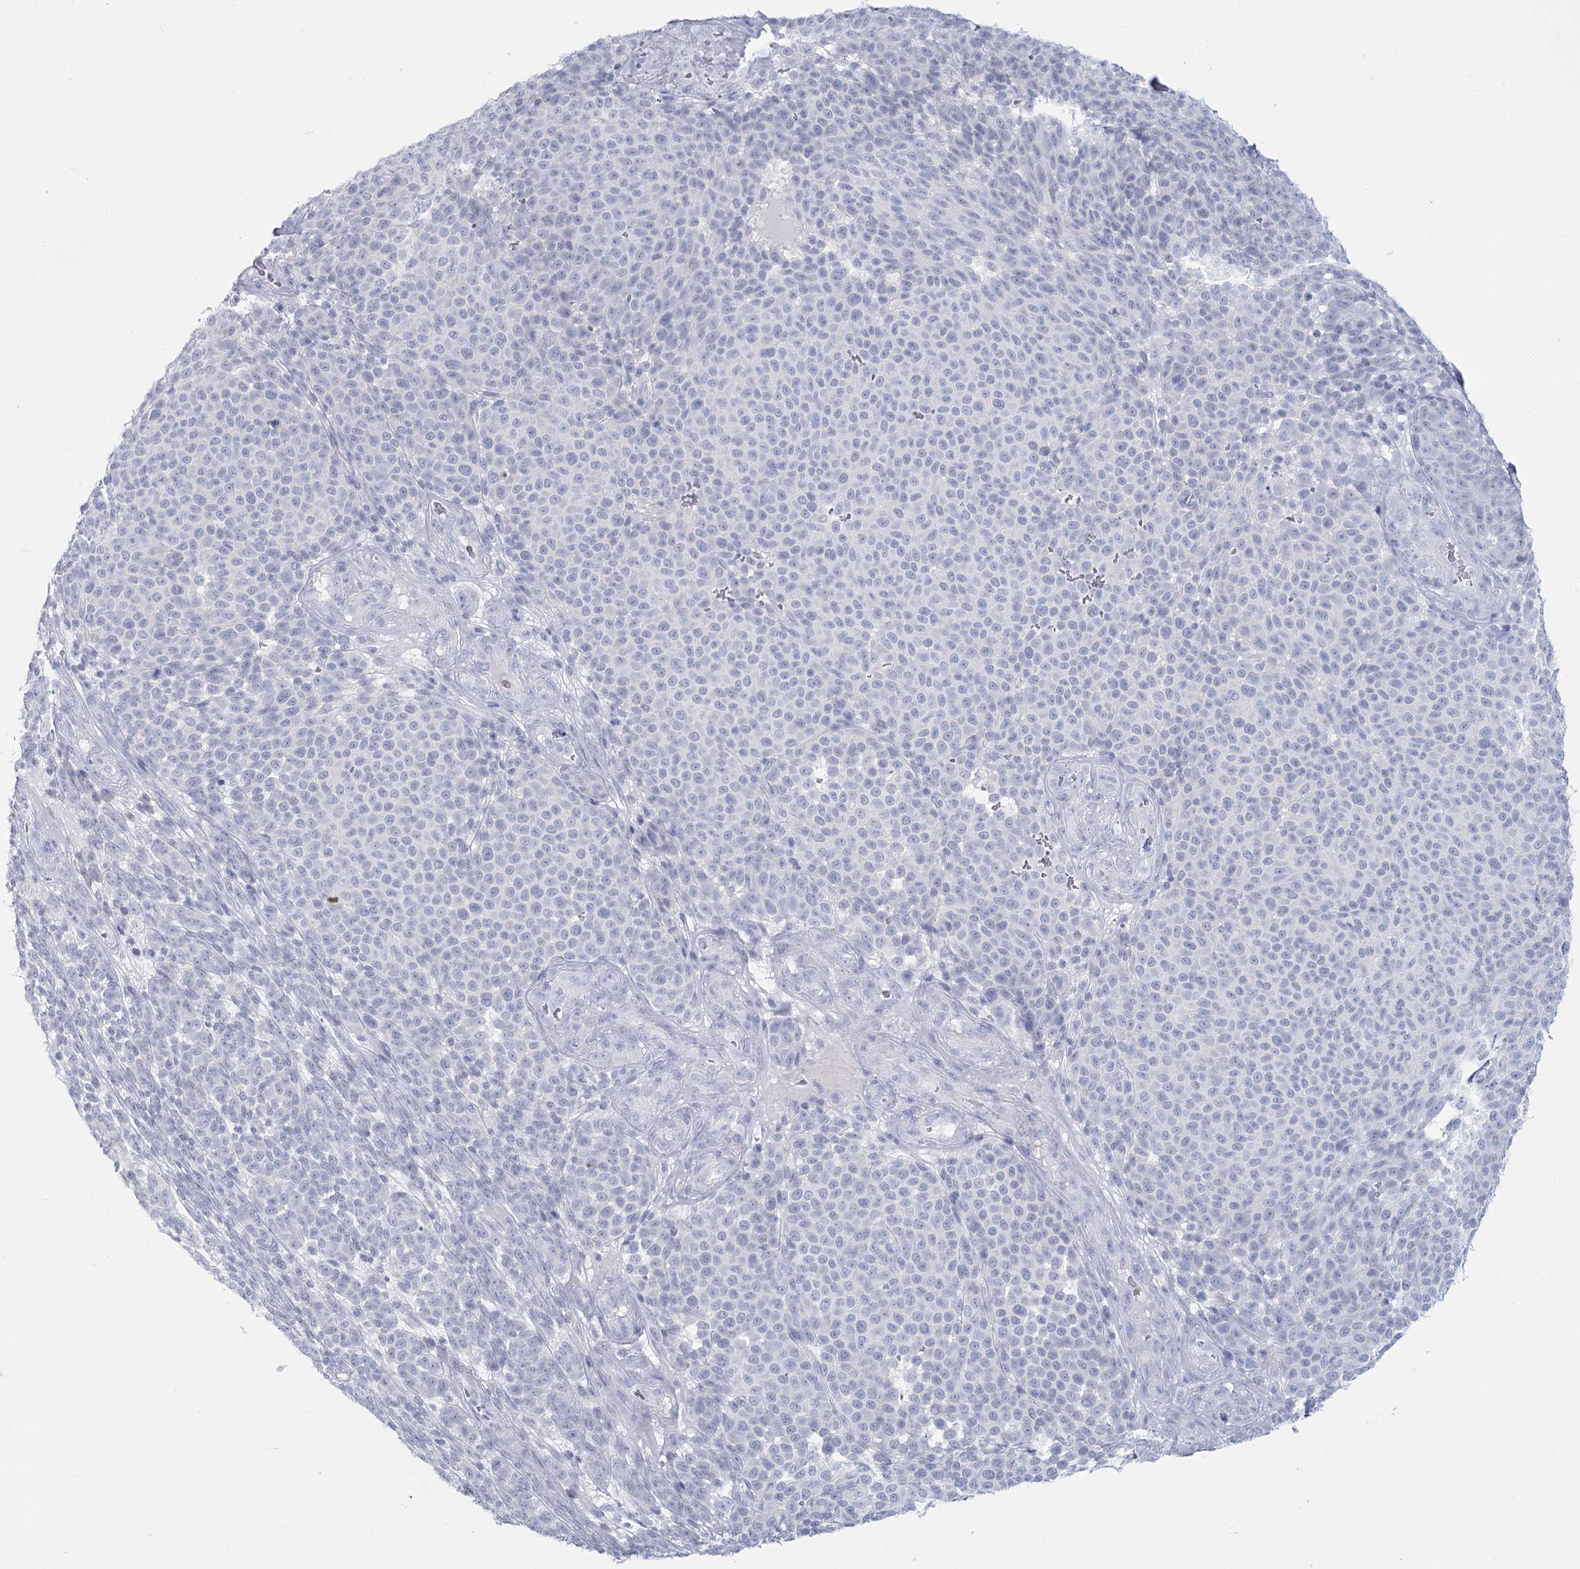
{"staining": {"intensity": "negative", "quantity": "none", "location": "none"}, "tissue": "melanoma", "cell_type": "Tumor cells", "image_type": "cancer", "snomed": [{"axis": "morphology", "description": "Malignant melanoma, NOS"}, {"axis": "topography", "description": "Skin"}], "caption": "The photomicrograph reveals no staining of tumor cells in melanoma.", "gene": "SLC6A19", "patient": {"sex": "male", "age": 49}}